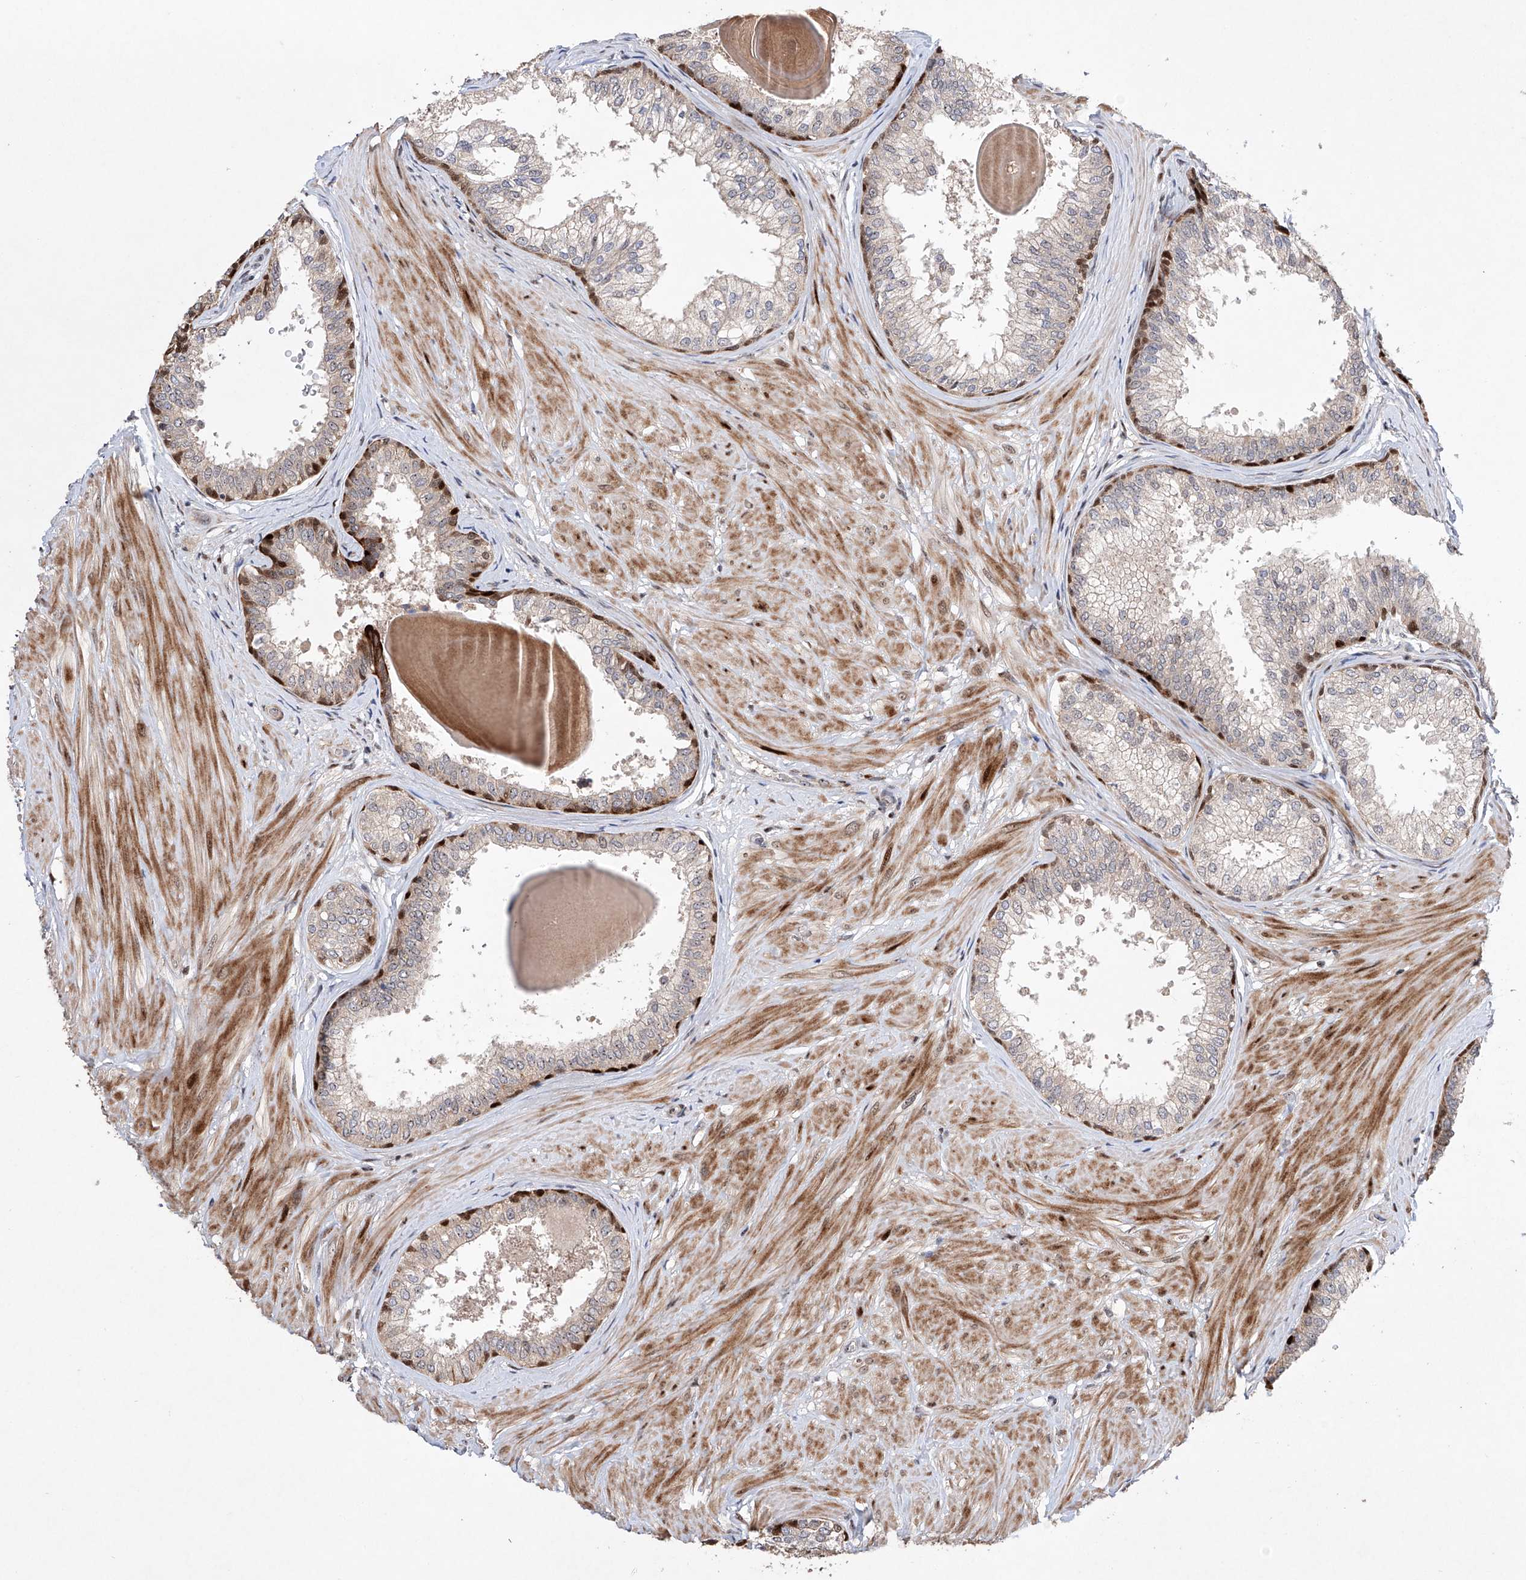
{"staining": {"intensity": "strong", "quantity": "<25%", "location": "cytoplasmic/membranous,nuclear"}, "tissue": "prostate", "cell_type": "Glandular cells", "image_type": "normal", "snomed": [{"axis": "morphology", "description": "Normal tissue, NOS"}, {"axis": "topography", "description": "Prostate"}], "caption": "Protein staining shows strong cytoplasmic/membranous,nuclear expression in approximately <25% of glandular cells in benign prostate.", "gene": "AFG1L", "patient": {"sex": "male", "age": 48}}